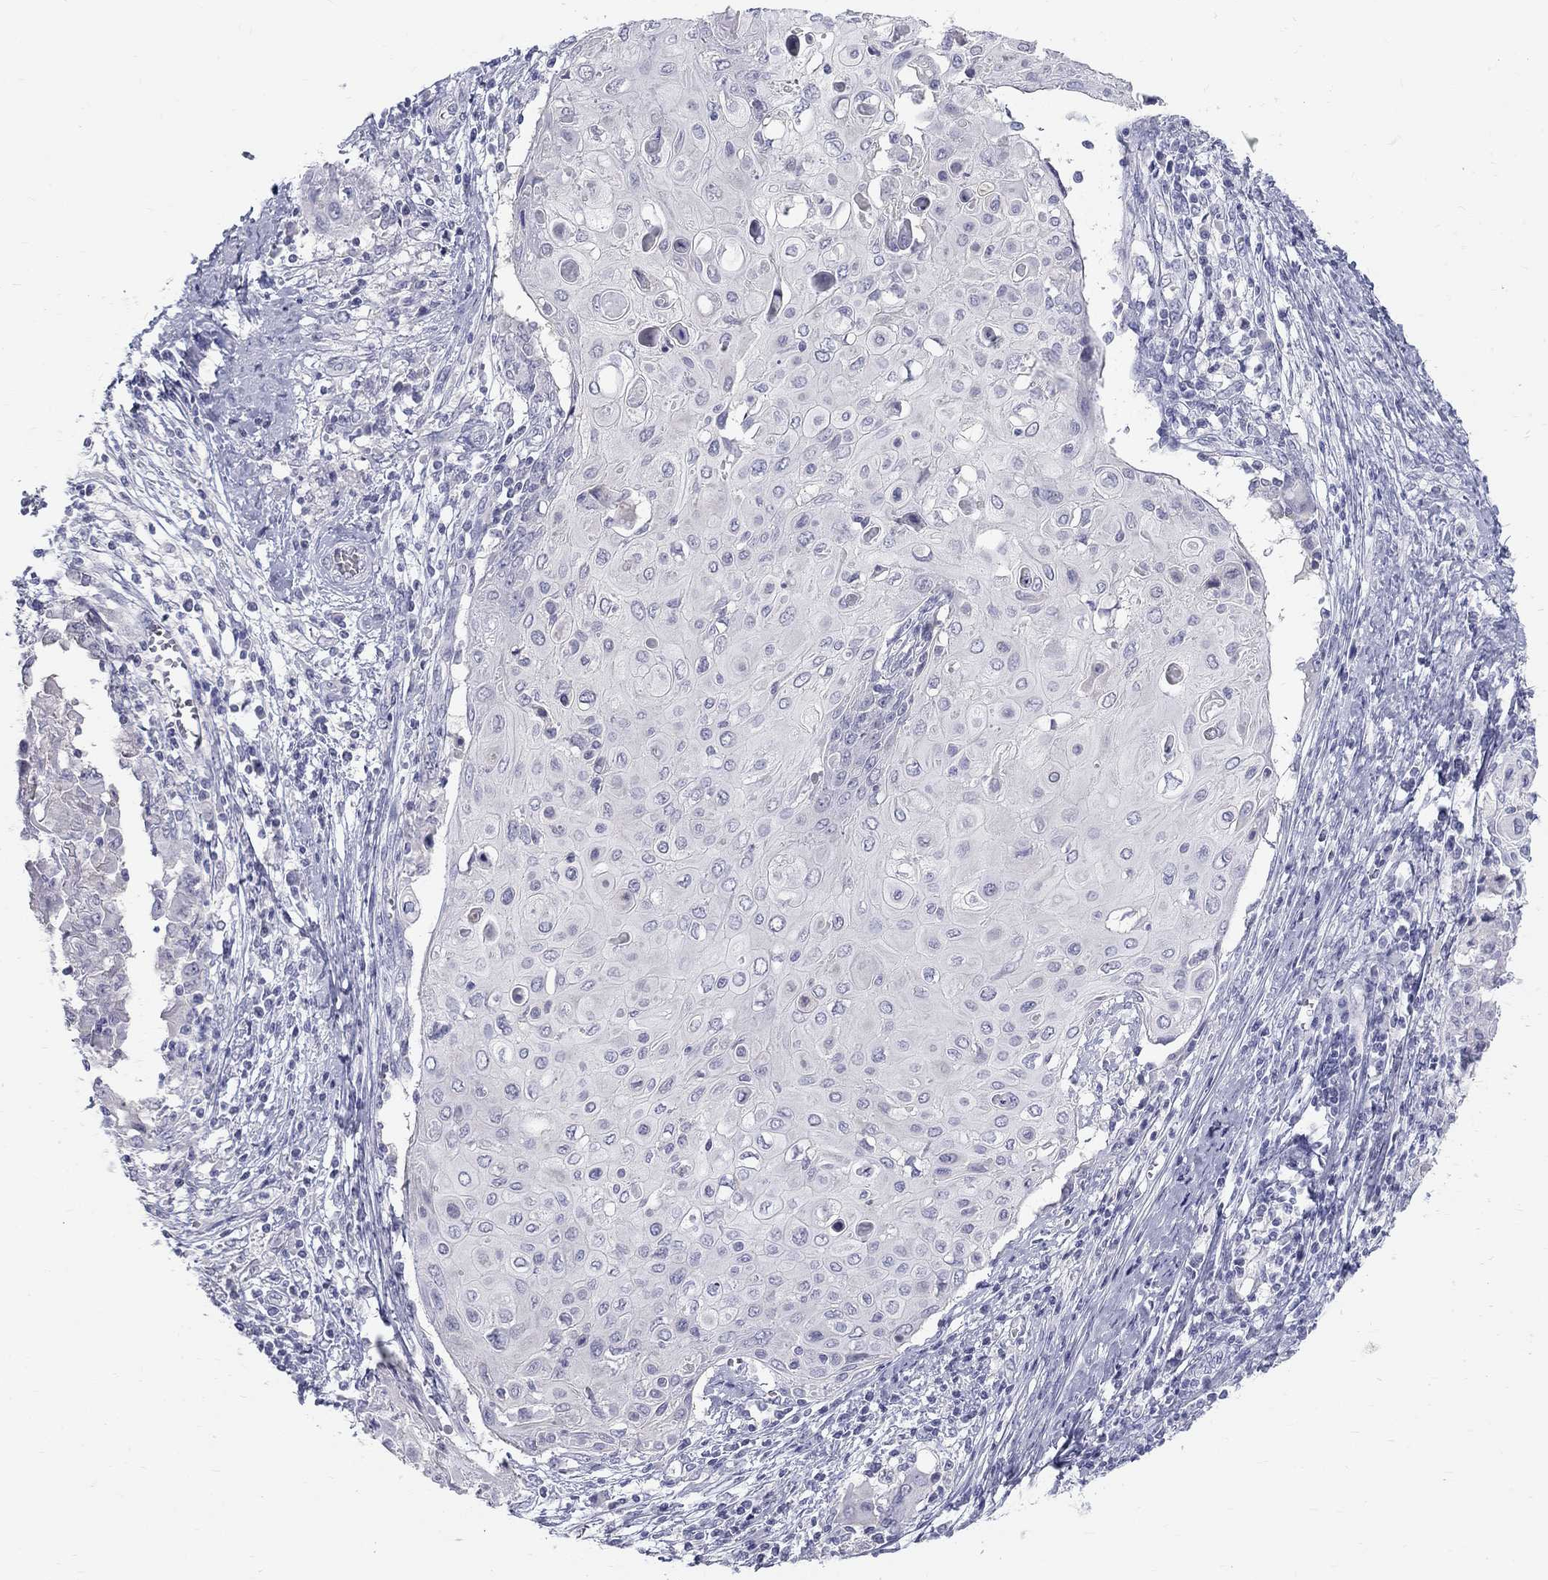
{"staining": {"intensity": "negative", "quantity": "none", "location": "none"}, "tissue": "cervical cancer", "cell_type": "Tumor cells", "image_type": "cancer", "snomed": [{"axis": "morphology", "description": "Squamous cell carcinoma, NOS"}, {"axis": "topography", "description": "Cervix"}], "caption": "DAB (3,3'-diaminobenzidine) immunohistochemical staining of human cervical squamous cell carcinoma reveals no significant positivity in tumor cells.", "gene": "MAGEB6", "patient": {"sex": "female", "age": 39}}